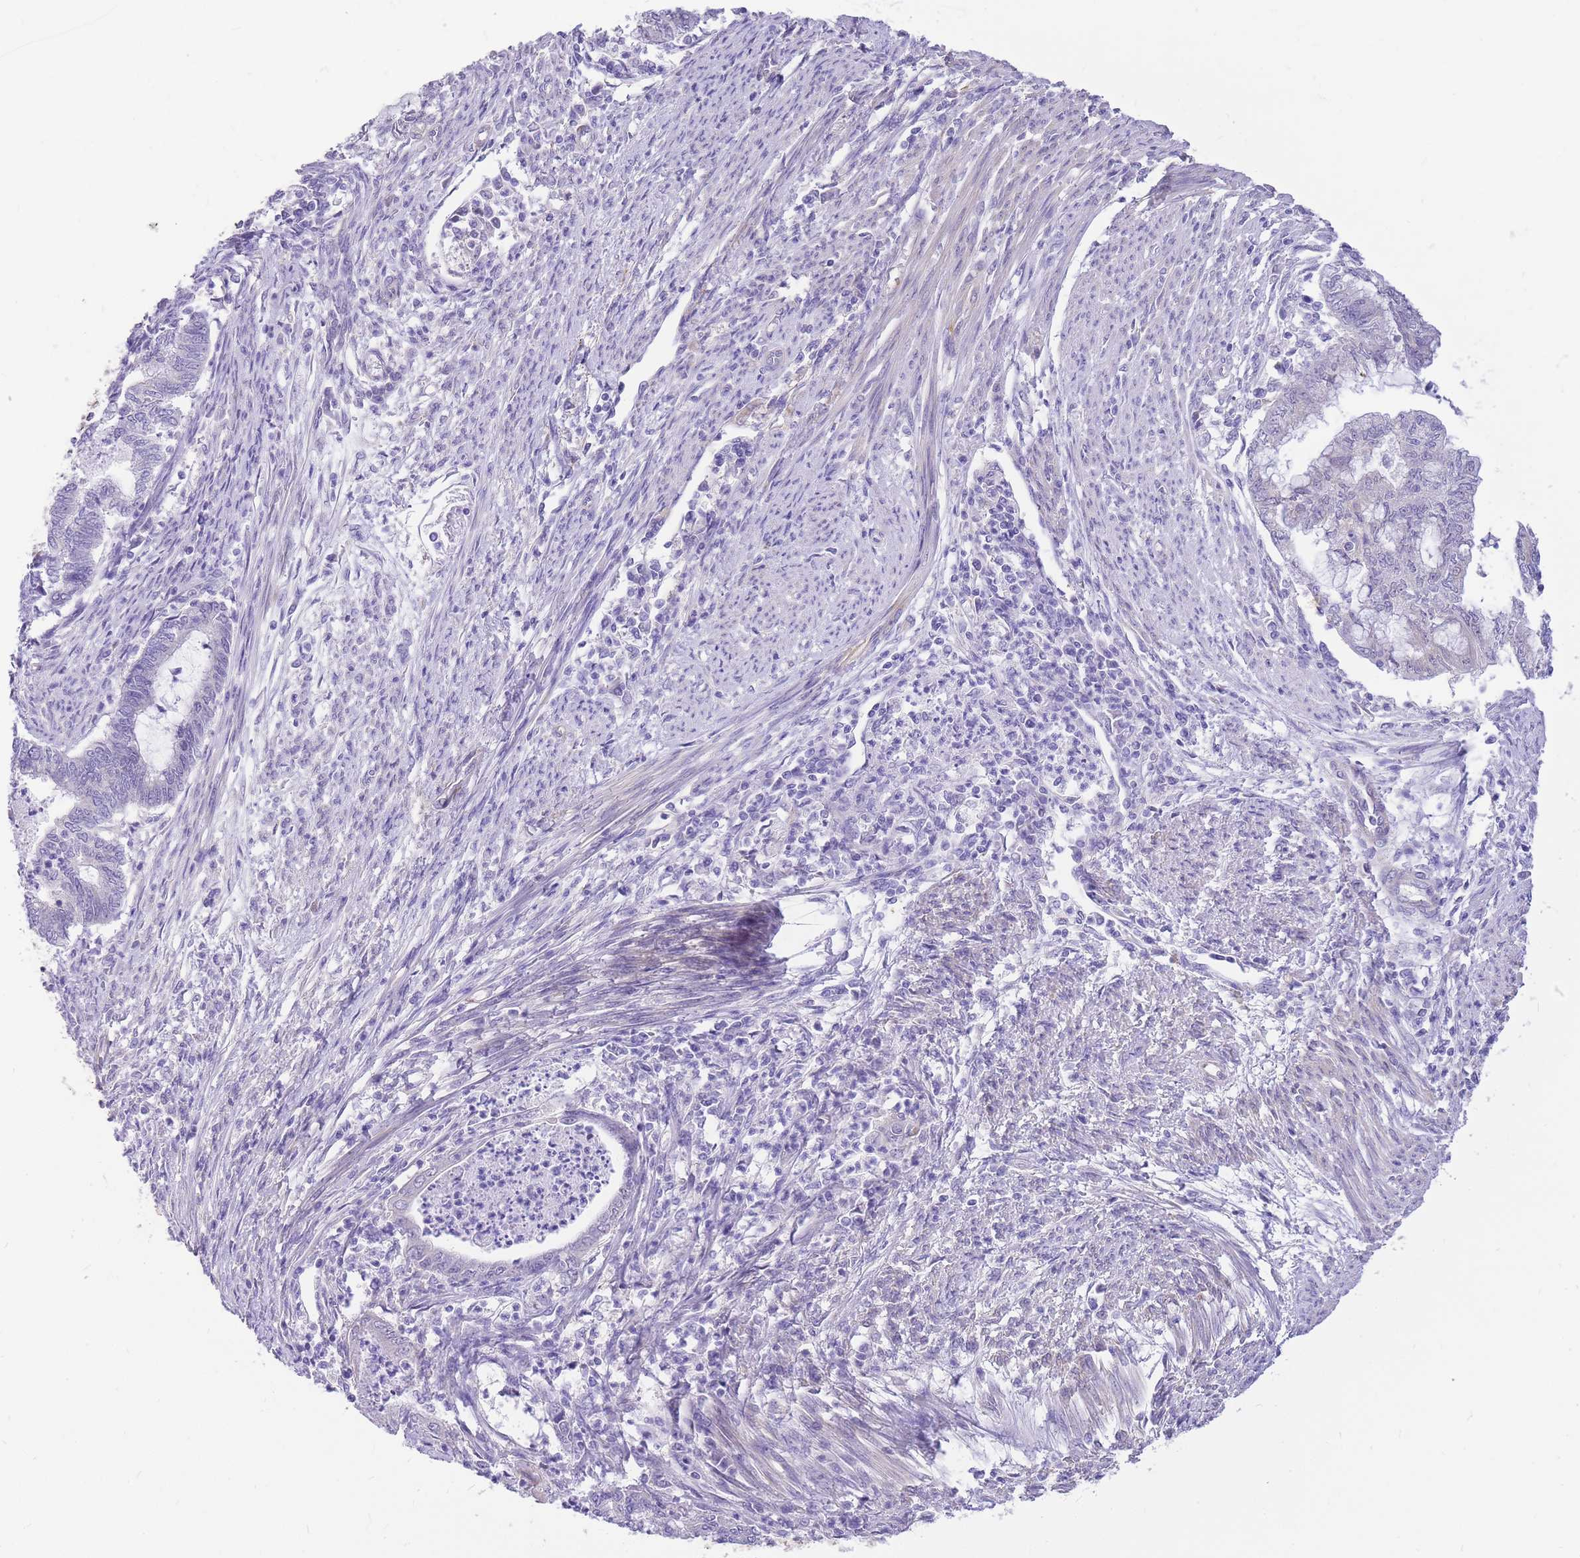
{"staining": {"intensity": "negative", "quantity": "none", "location": "none"}, "tissue": "endometrial cancer", "cell_type": "Tumor cells", "image_type": "cancer", "snomed": [{"axis": "morphology", "description": "Adenocarcinoma, NOS"}, {"axis": "topography", "description": "Endometrium"}], "caption": "Tumor cells are negative for brown protein staining in adenocarcinoma (endometrial). (Stains: DAB (3,3'-diaminobenzidine) immunohistochemistry (IHC) with hematoxylin counter stain, Microscopy: brightfield microscopy at high magnification).", "gene": "S100PBP", "patient": {"sex": "female", "age": 79}}